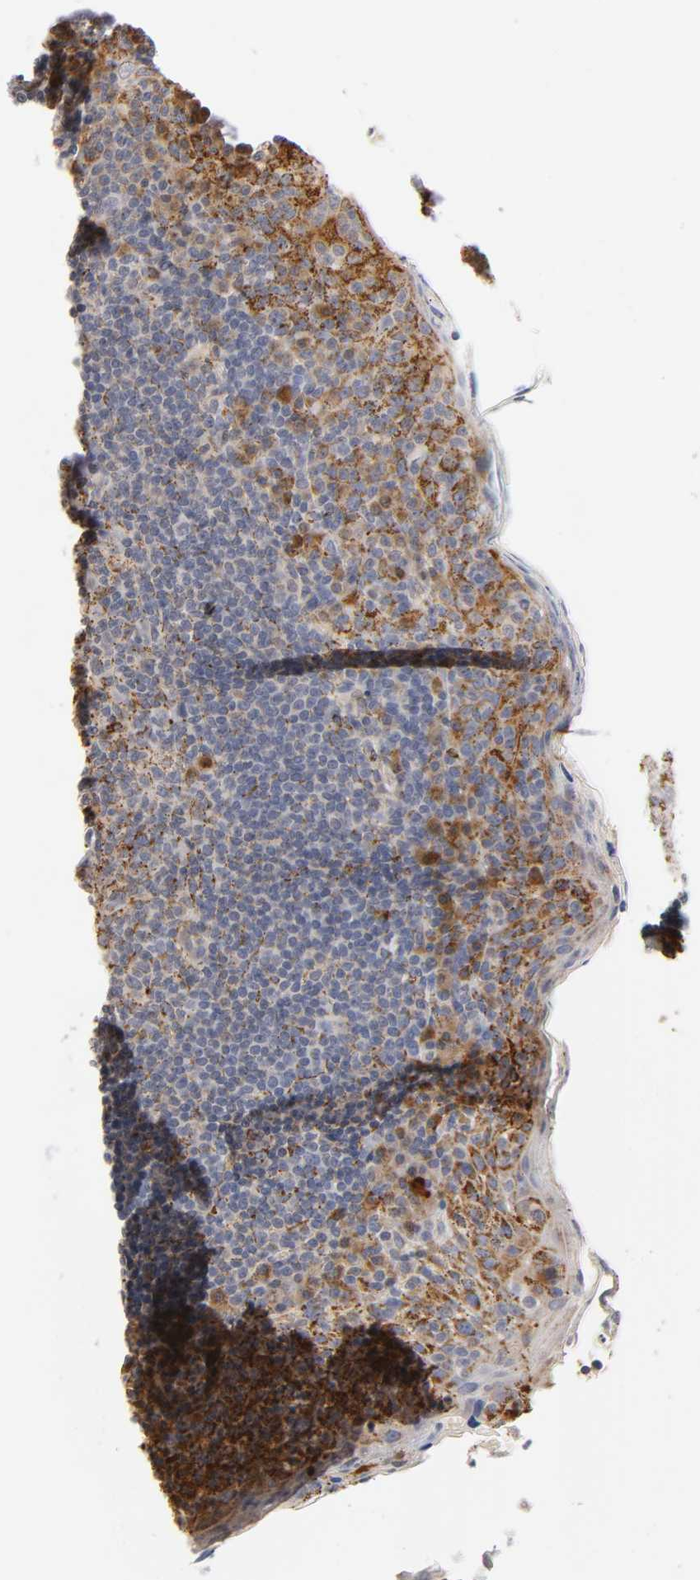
{"staining": {"intensity": "weak", "quantity": "<25%", "location": "cytoplasmic/membranous"}, "tissue": "tonsil", "cell_type": "Germinal center cells", "image_type": "normal", "snomed": [{"axis": "morphology", "description": "Normal tissue, NOS"}, {"axis": "topography", "description": "Tonsil"}], "caption": "This is an IHC photomicrograph of normal human tonsil. There is no expression in germinal center cells.", "gene": "ISG15", "patient": {"sex": "male", "age": 17}}